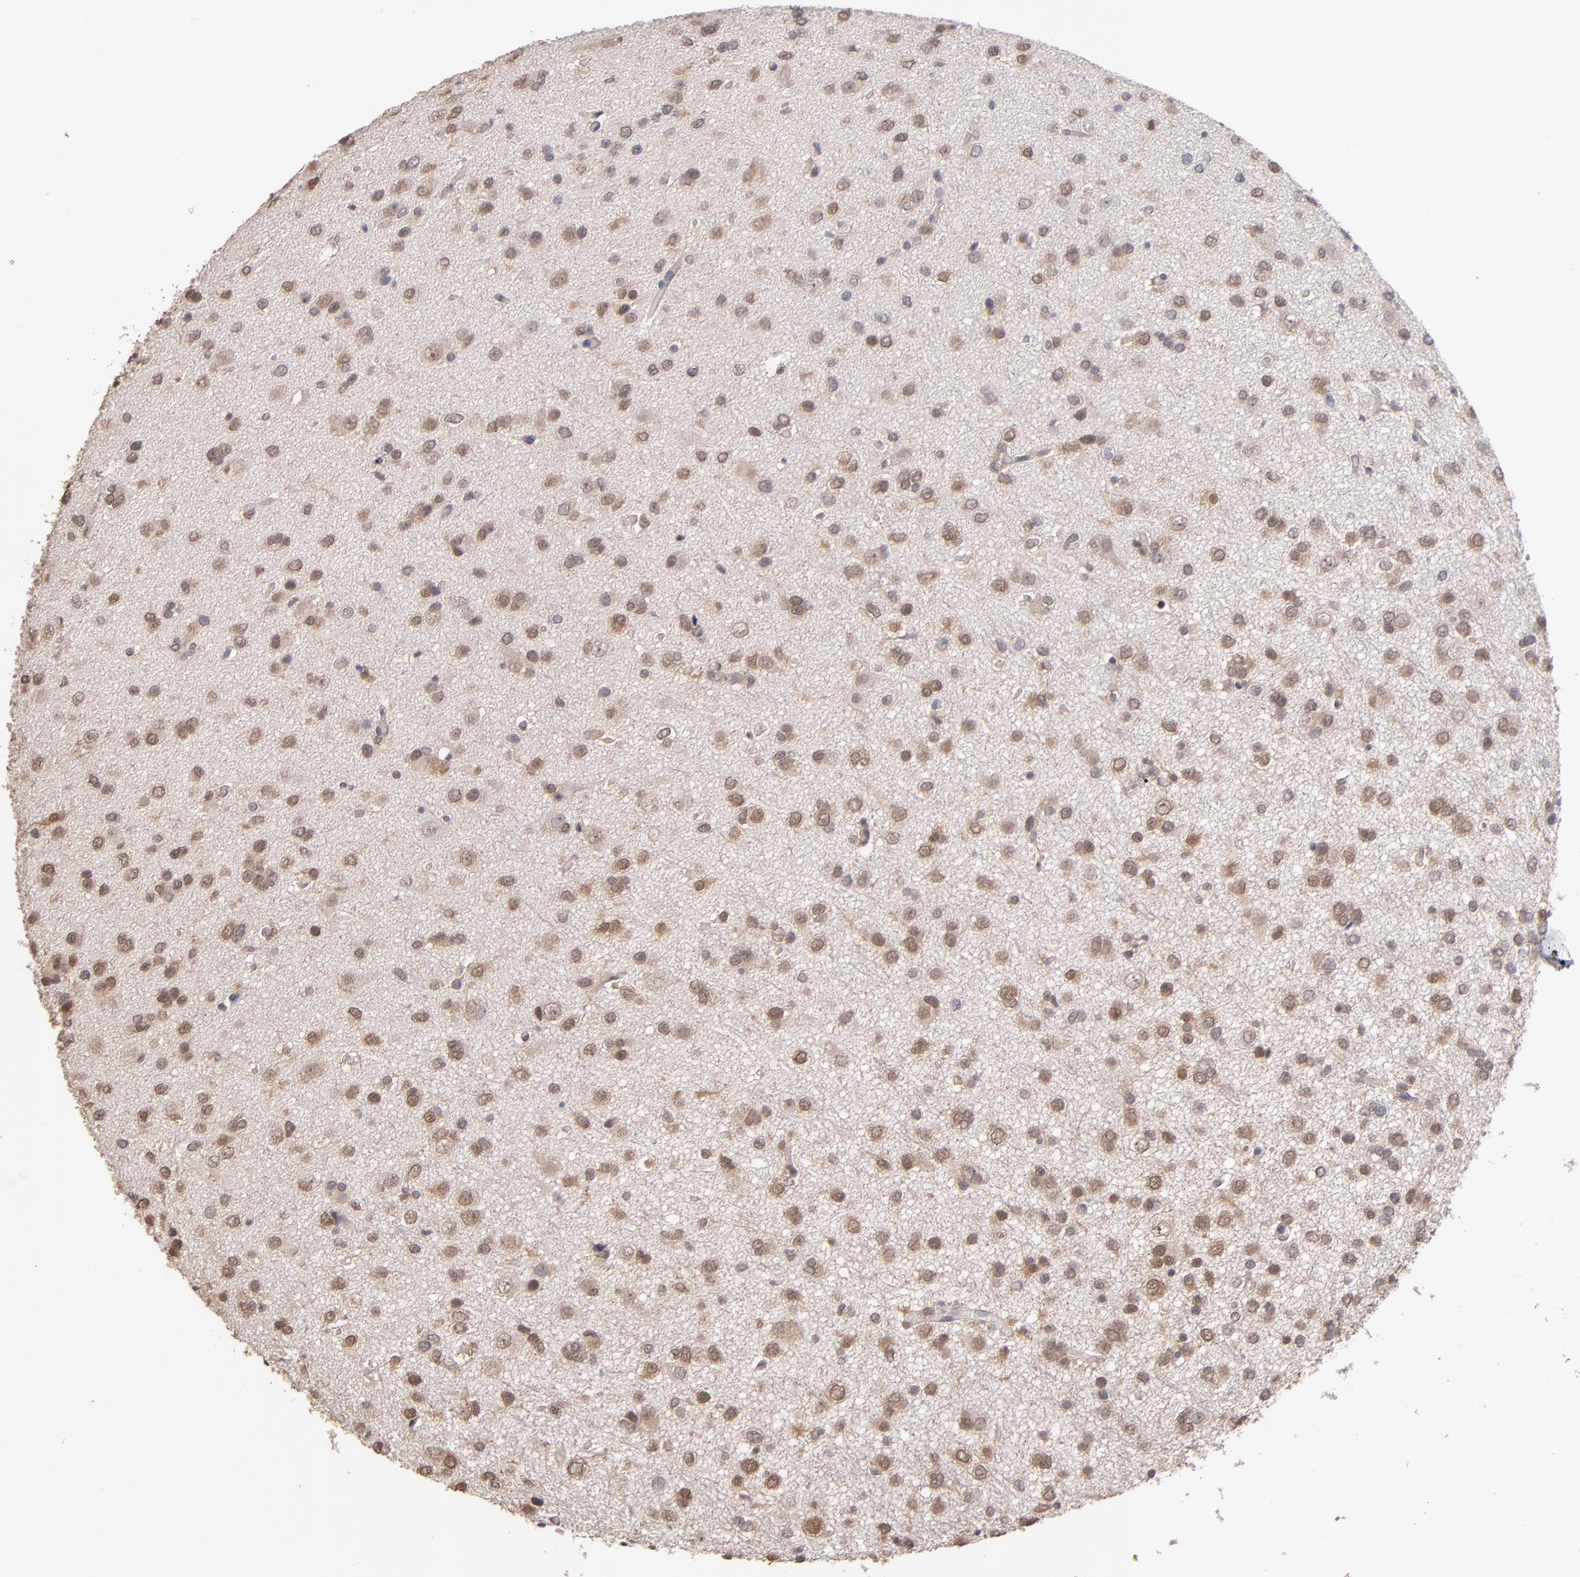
{"staining": {"intensity": "weak", "quantity": "25%-75%", "location": "cytoplasmic/membranous,nuclear"}, "tissue": "glioma", "cell_type": "Tumor cells", "image_type": "cancer", "snomed": [{"axis": "morphology", "description": "Glioma, malignant, Low grade"}, {"axis": "topography", "description": "Brain"}], "caption": "Immunohistochemistry (DAB) staining of low-grade glioma (malignant) reveals weak cytoplasmic/membranous and nuclear protein expression in approximately 25%-75% of tumor cells. The staining was performed using DAB to visualize the protein expression in brown, while the nuclei were stained in blue with hematoxylin (Magnification: 20x).", "gene": "PSMD10", "patient": {"sex": "male", "age": 42}}